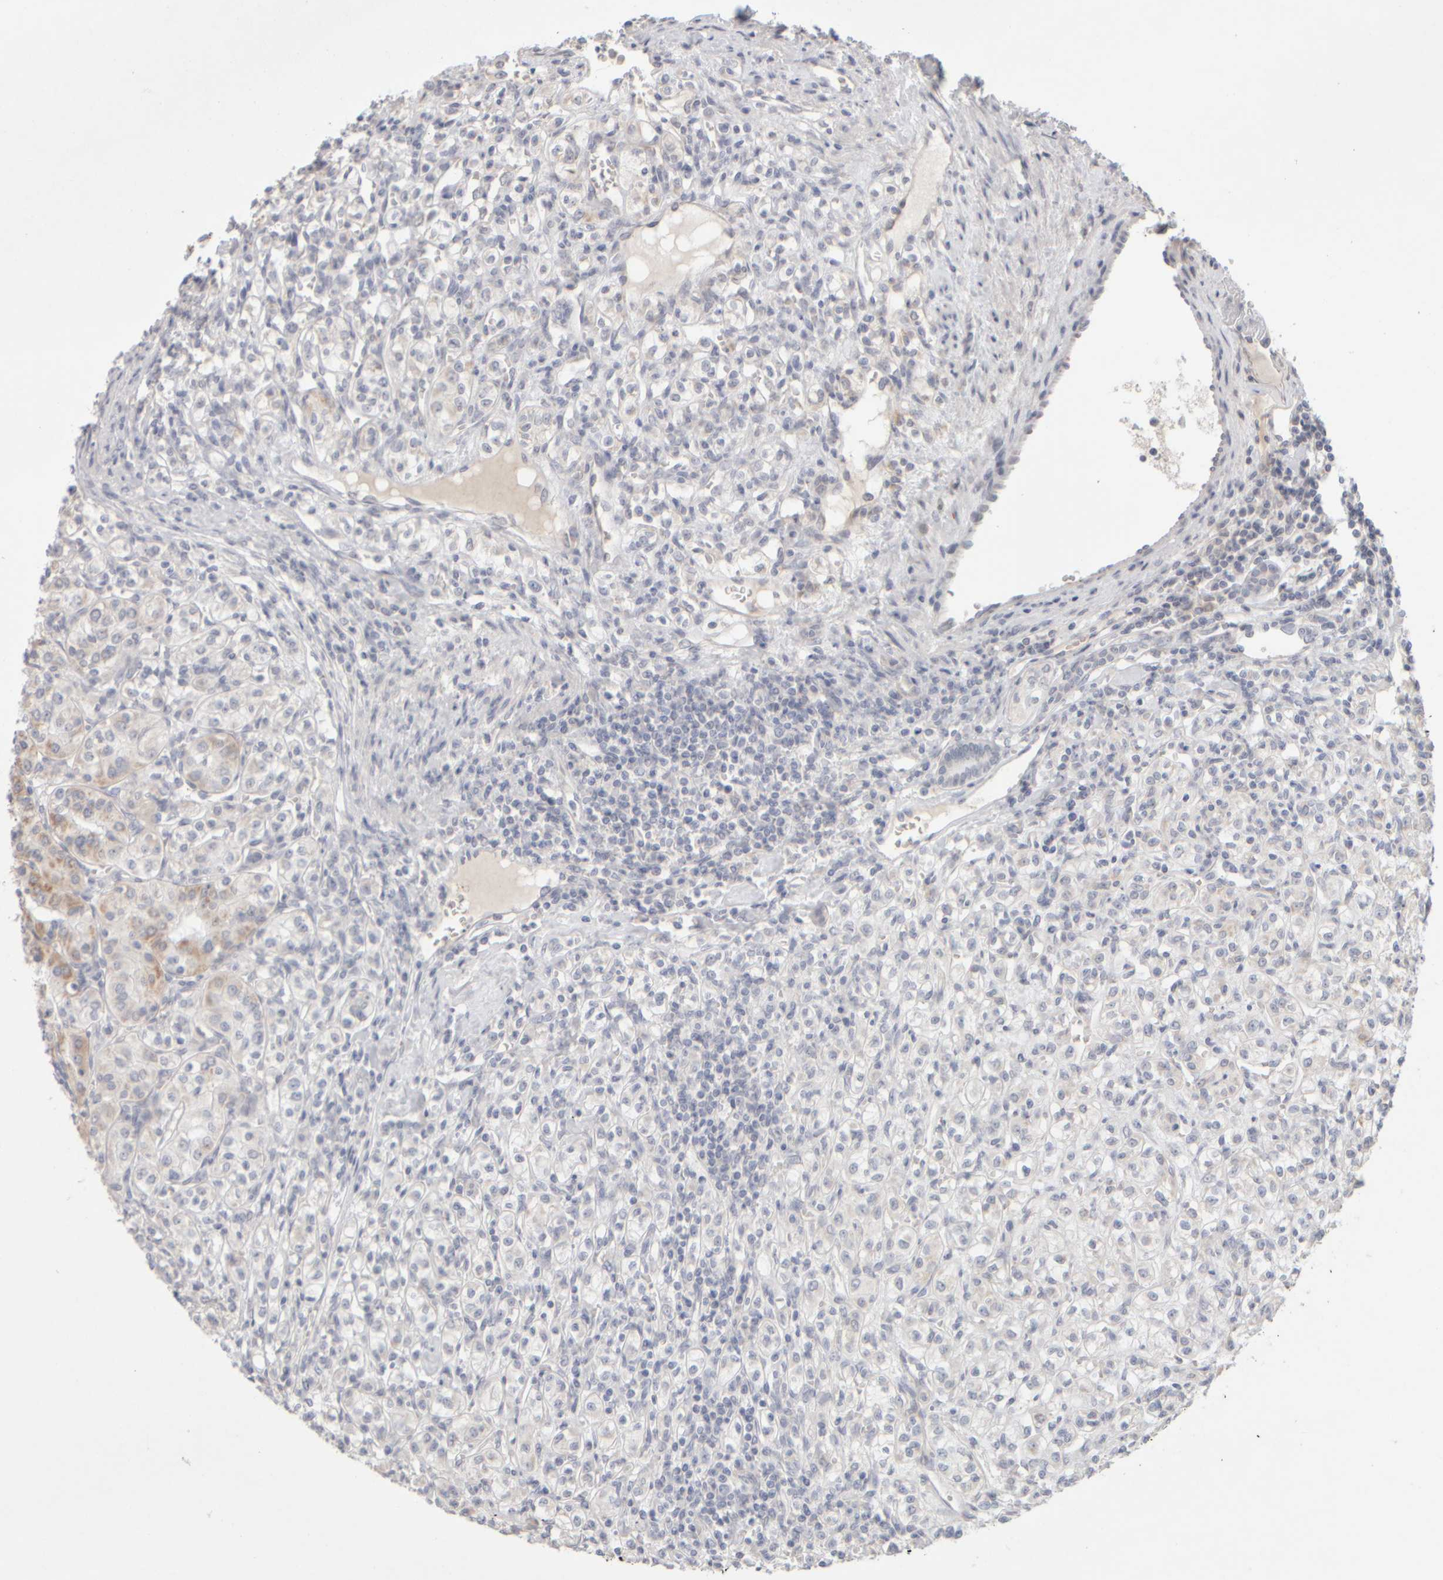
{"staining": {"intensity": "negative", "quantity": "none", "location": "none"}, "tissue": "renal cancer", "cell_type": "Tumor cells", "image_type": "cancer", "snomed": [{"axis": "morphology", "description": "Adenocarcinoma, NOS"}, {"axis": "topography", "description": "Kidney"}], "caption": "The IHC micrograph has no significant staining in tumor cells of adenocarcinoma (renal) tissue. The staining is performed using DAB (3,3'-diaminobenzidine) brown chromogen with nuclei counter-stained in using hematoxylin.", "gene": "ZNF112", "patient": {"sex": "male", "age": 77}}